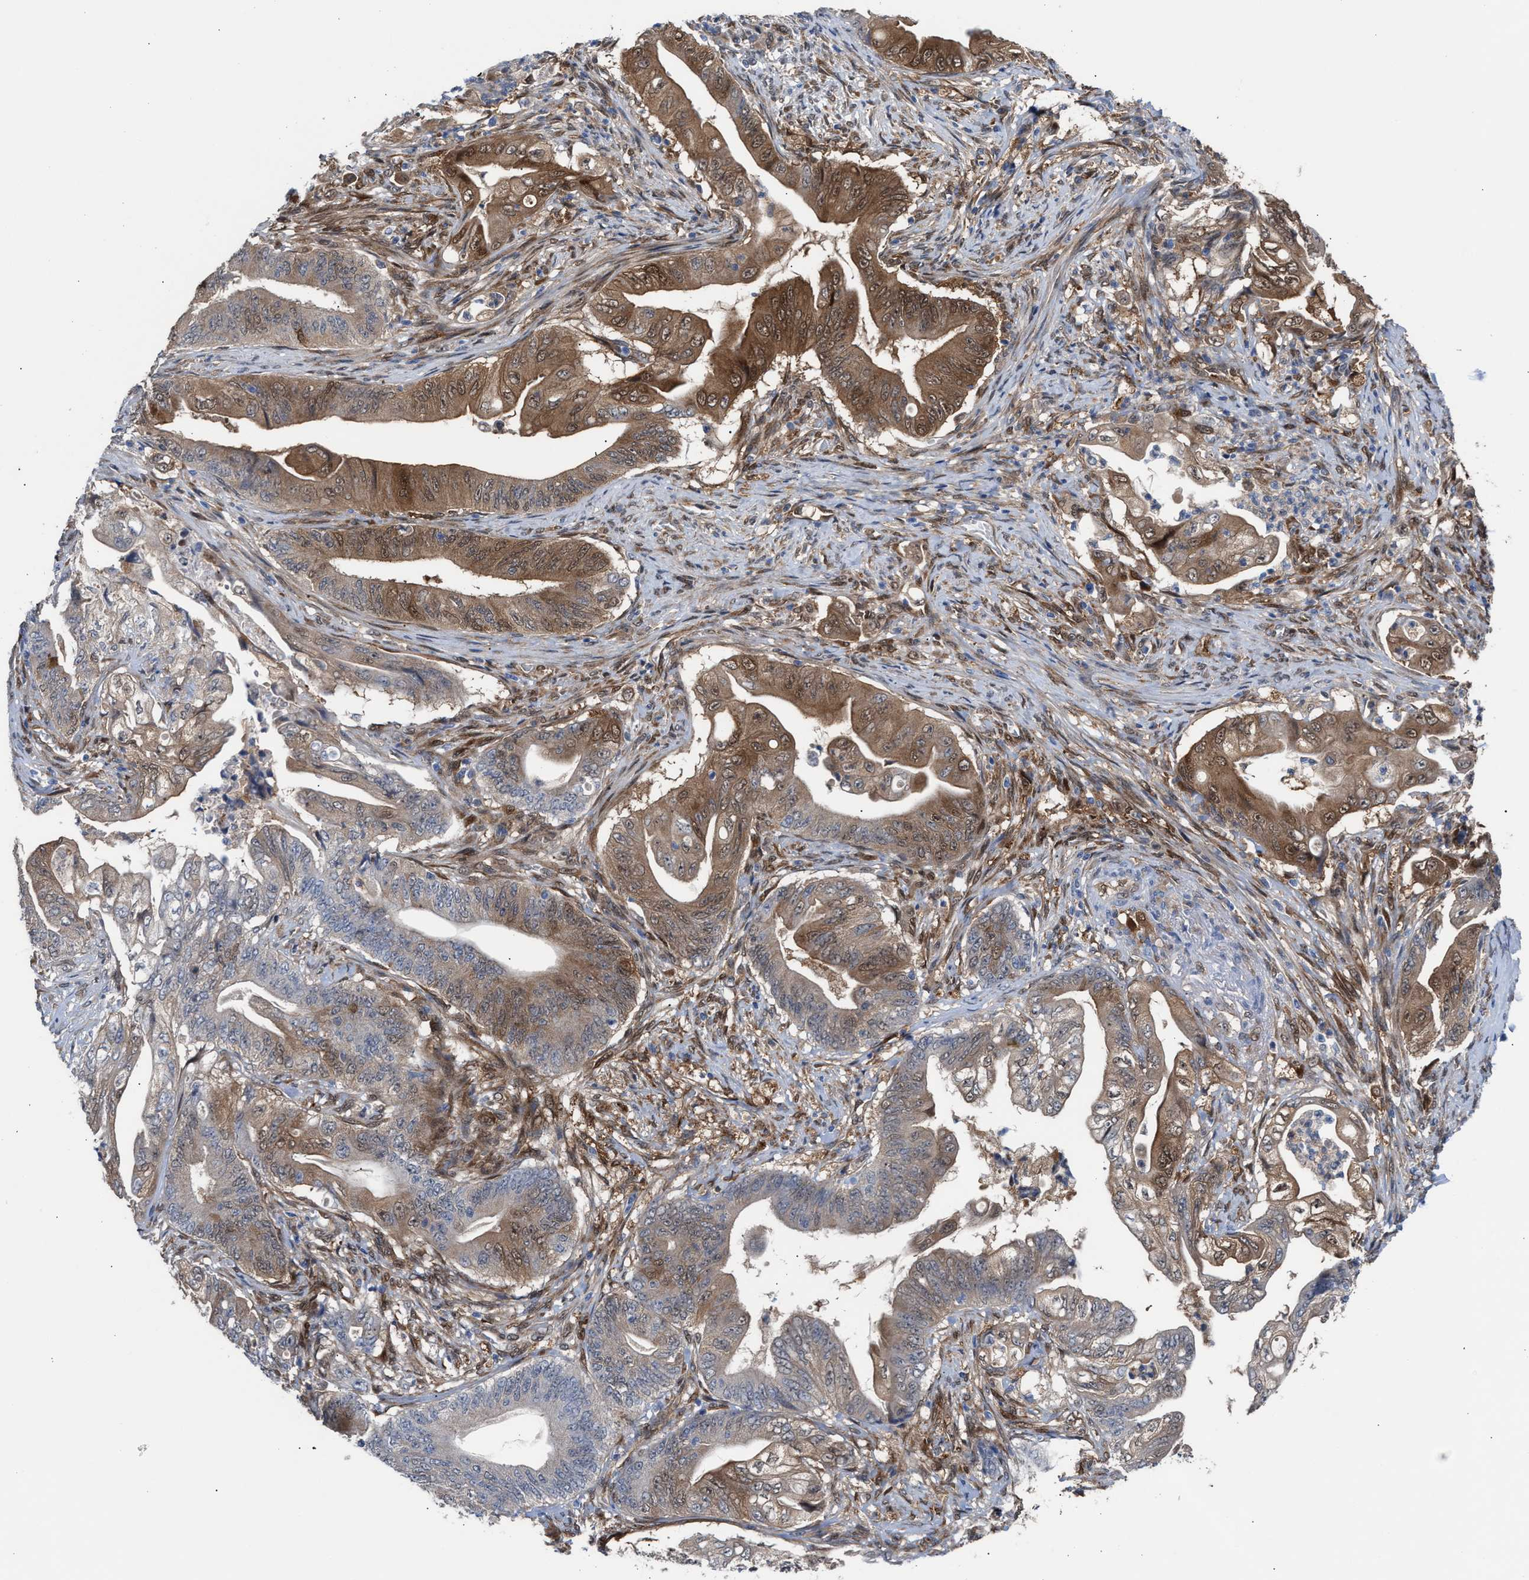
{"staining": {"intensity": "moderate", "quantity": "25%-75%", "location": "cytoplasmic/membranous,nuclear"}, "tissue": "stomach cancer", "cell_type": "Tumor cells", "image_type": "cancer", "snomed": [{"axis": "morphology", "description": "Adenocarcinoma, NOS"}, {"axis": "topography", "description": "Stomach"}], "caption": "IHC (DAB) staining of human stomach cancer (adenocarcinoma) shows moderate cytoplasmic/membranous and nuclear protein staining in about 25%-75% of tumor cells.", "gene": "TP53I3", "patient": {"sex": "female", "age": 73}}